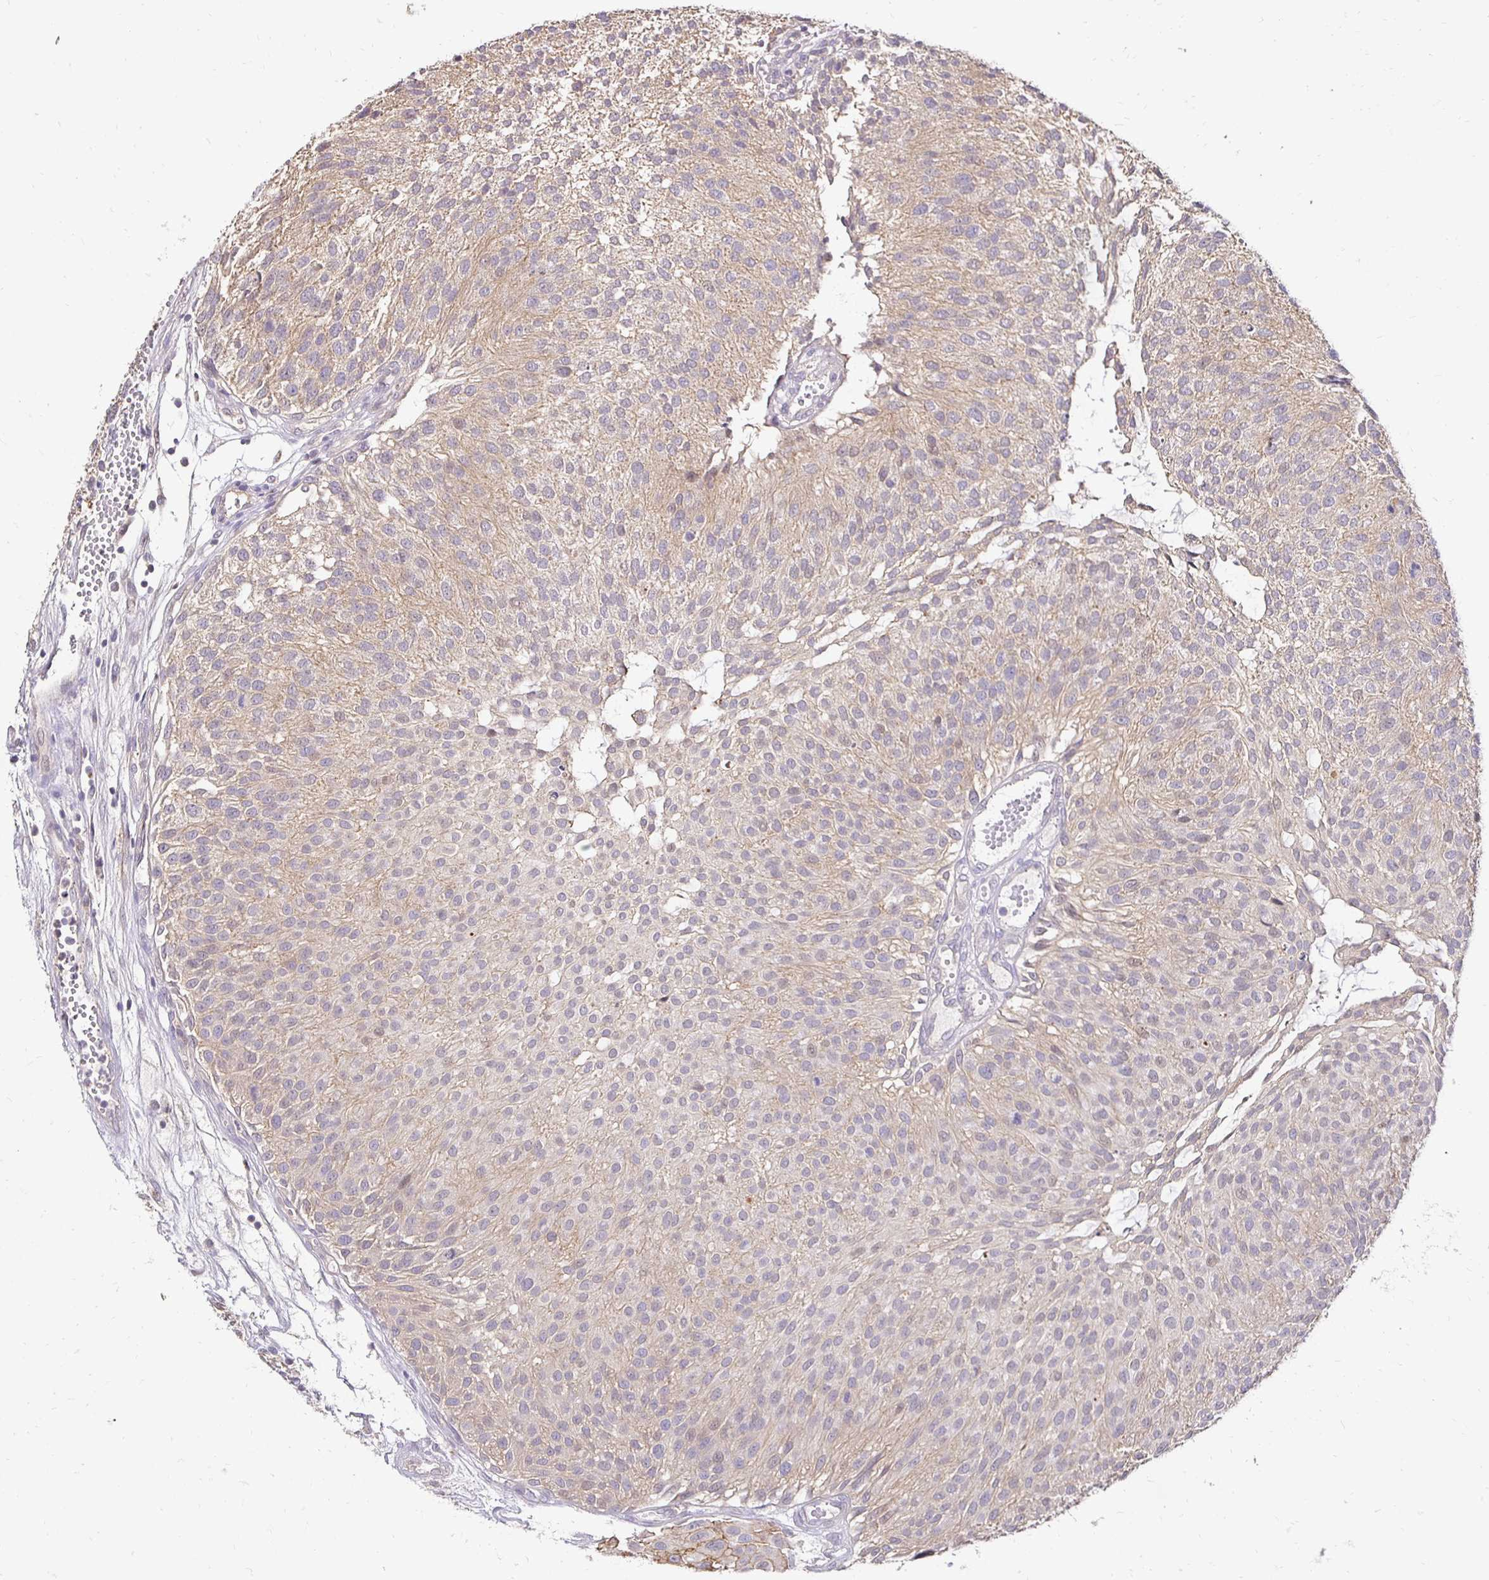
{"staining": {"intensity": "weak", "quantity": "<25%", "location": "cytoplasmic/membranous"}, "tissue": "urothelial cancer", "cell_type": "Tumor cells", "image_type": "cancer", "snomed": [{"axis": "morphology", "description": "Urothelial carcinoma, NOS"}, {"axis": "topography", "description": "Urinary bladder"}], "caption": "Immunohistochemical staining of urothelial cancer displays no significant staining in tumor cells.", "gene": "SLC9A1", "patient": {"sex": "male", "age": 84}}